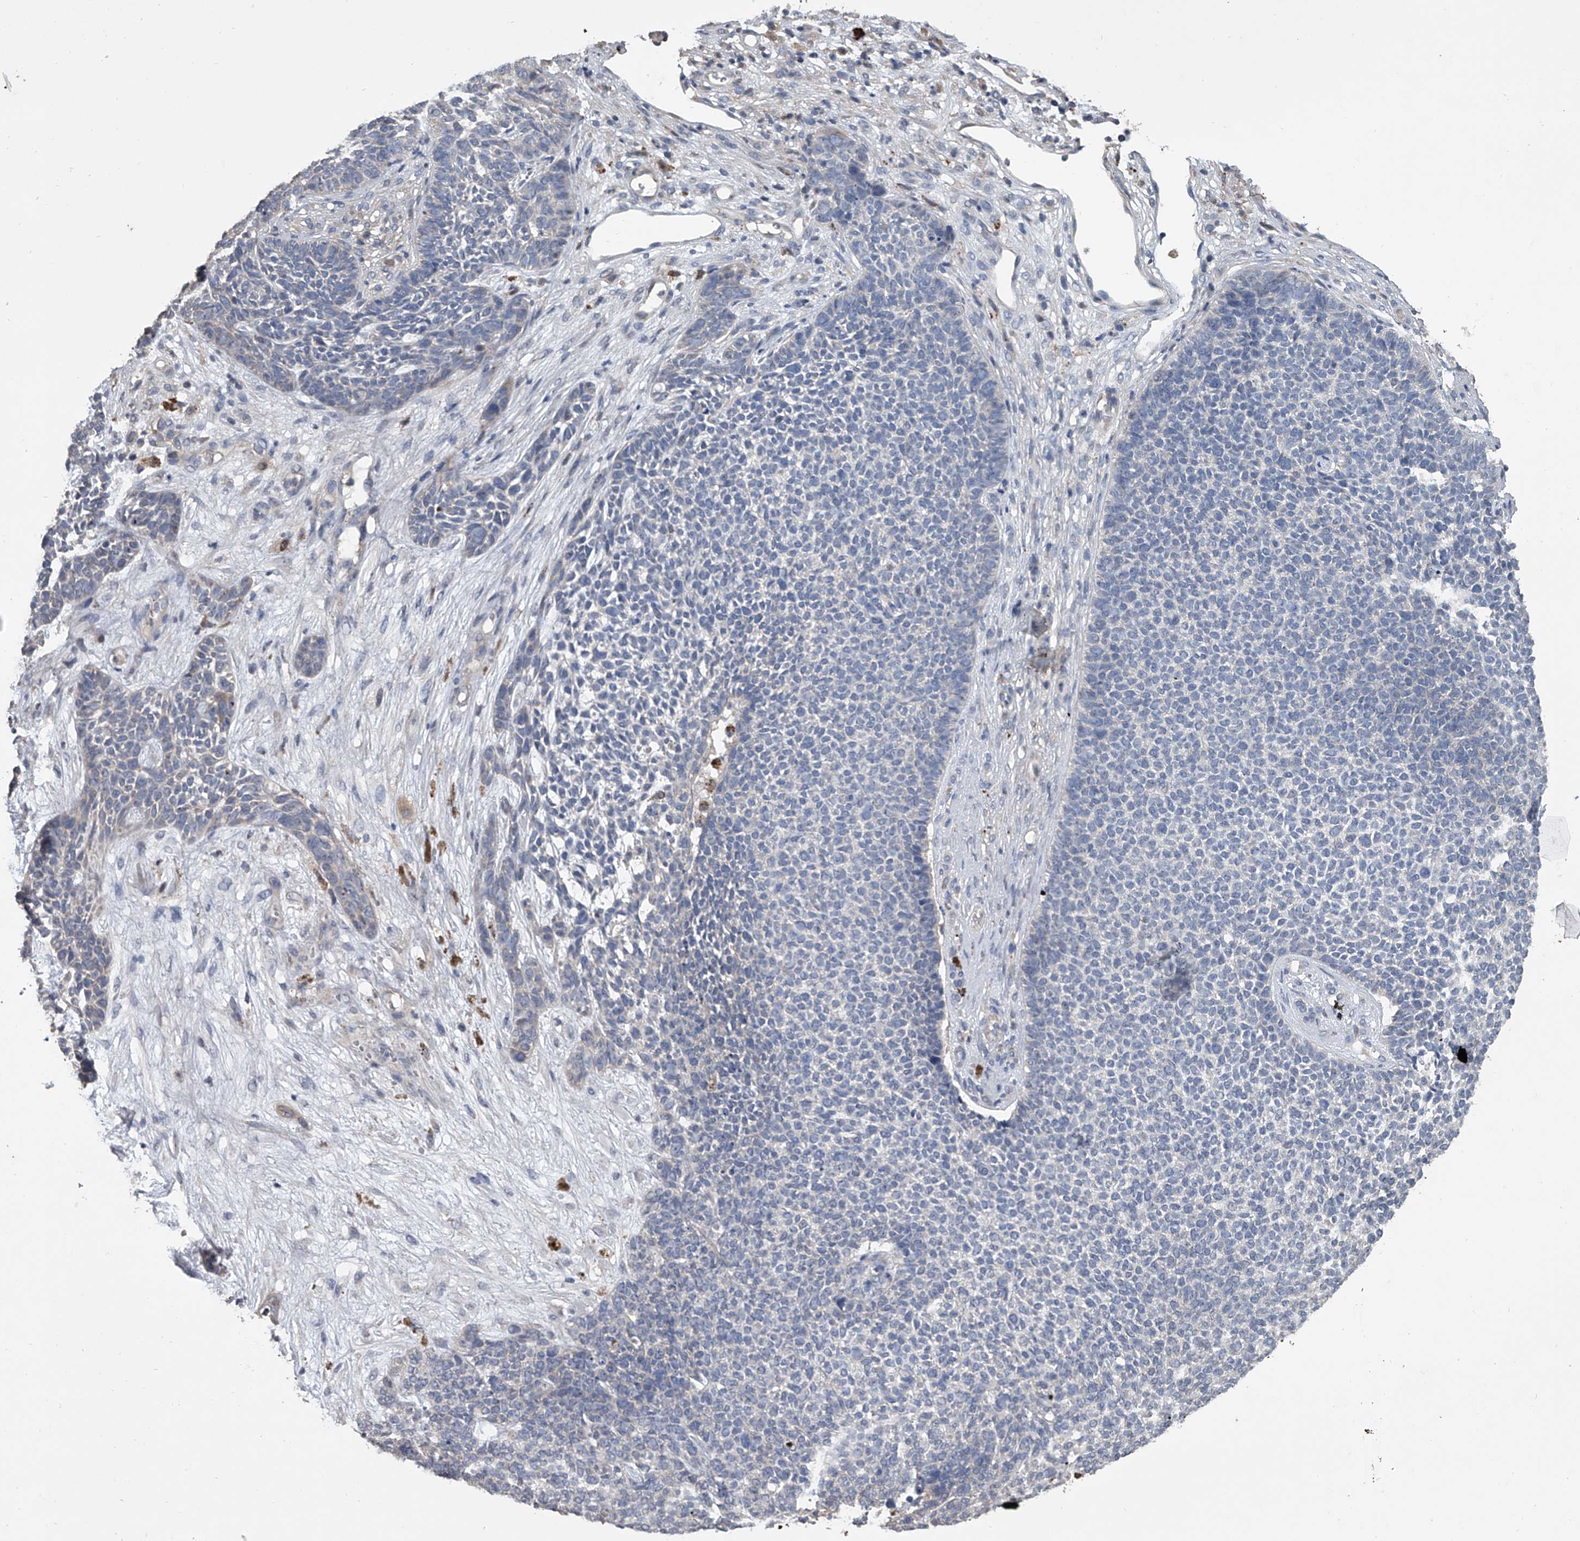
{"staining": {"intensity": "negative", "quantity": "none", "location": "none"}, "tissue": "skin cancer", "cell_type": "Tumor cells", "image_type": "cancer", "snomed": [{"axis": "morphology", "description": "Basal cell carcinoma"}, {"axis": "topography", "description": "Skin"}], "caption": "There is no significant staining in tumor cells of skin cancer (basal cell carcinoma). The staining is performed using DAB brown chromogen with nuclei counter-stained in using hematoxylin.", "gene": "DOCK9", "patient": {"sex": "female", "age": 84}}